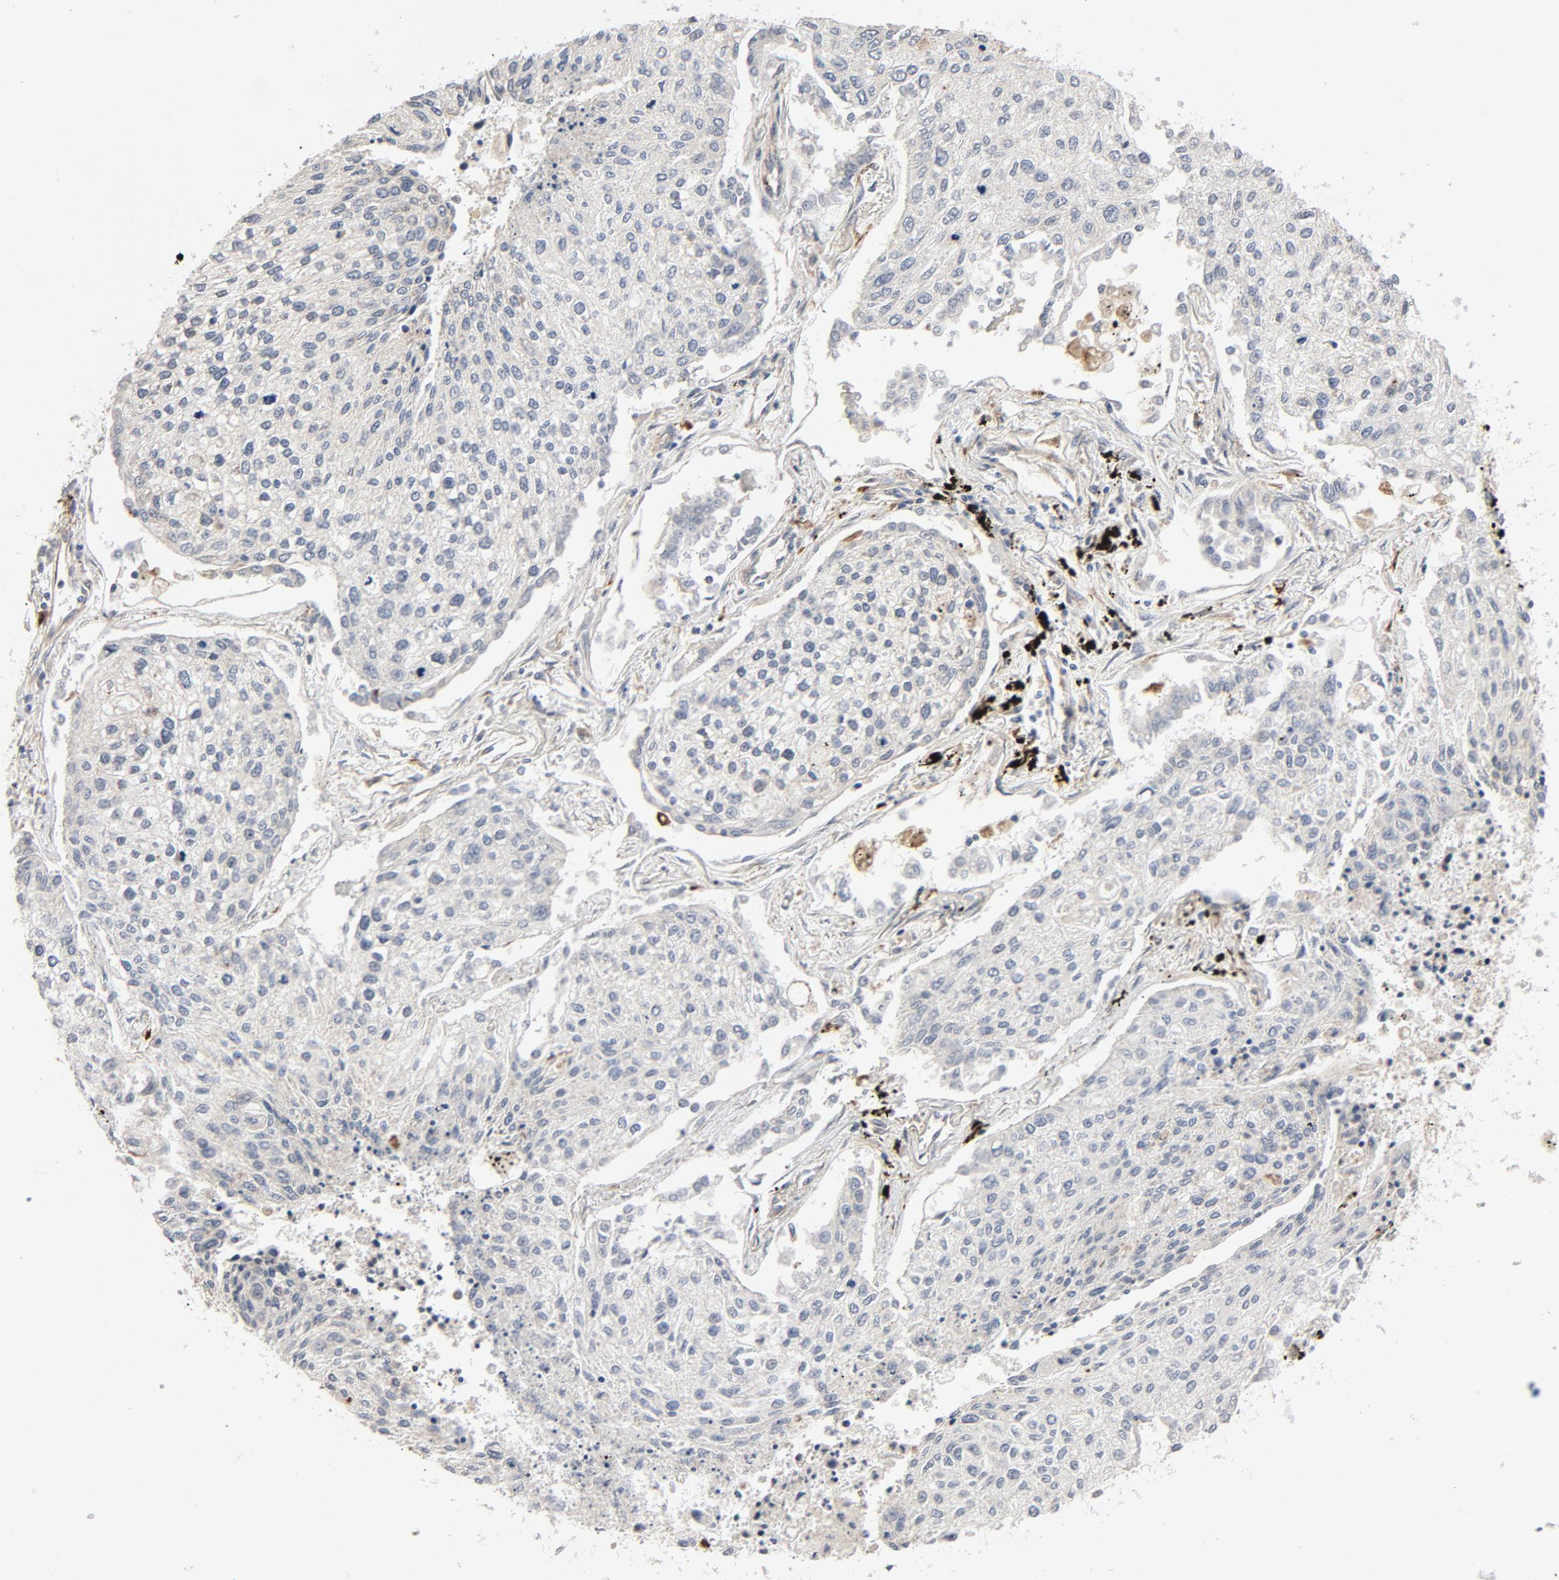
{"staining": {"intensity": "negative", "quantity": "none", "location": "none"}, "tissue": "lung cancer", "cell_type": "Tumor cells", "image_type": "cancer", "snomed": [{"axis": "morphology", "description": "Squamous cell carcinoma, NOS"}, {"axis": "topography", "description": "Lung"}], "caption": "Tumor cells show no significant staining in lung cancer.", "gene": "TRIOBP", "patient": {"sex": "male", "age": 75}}